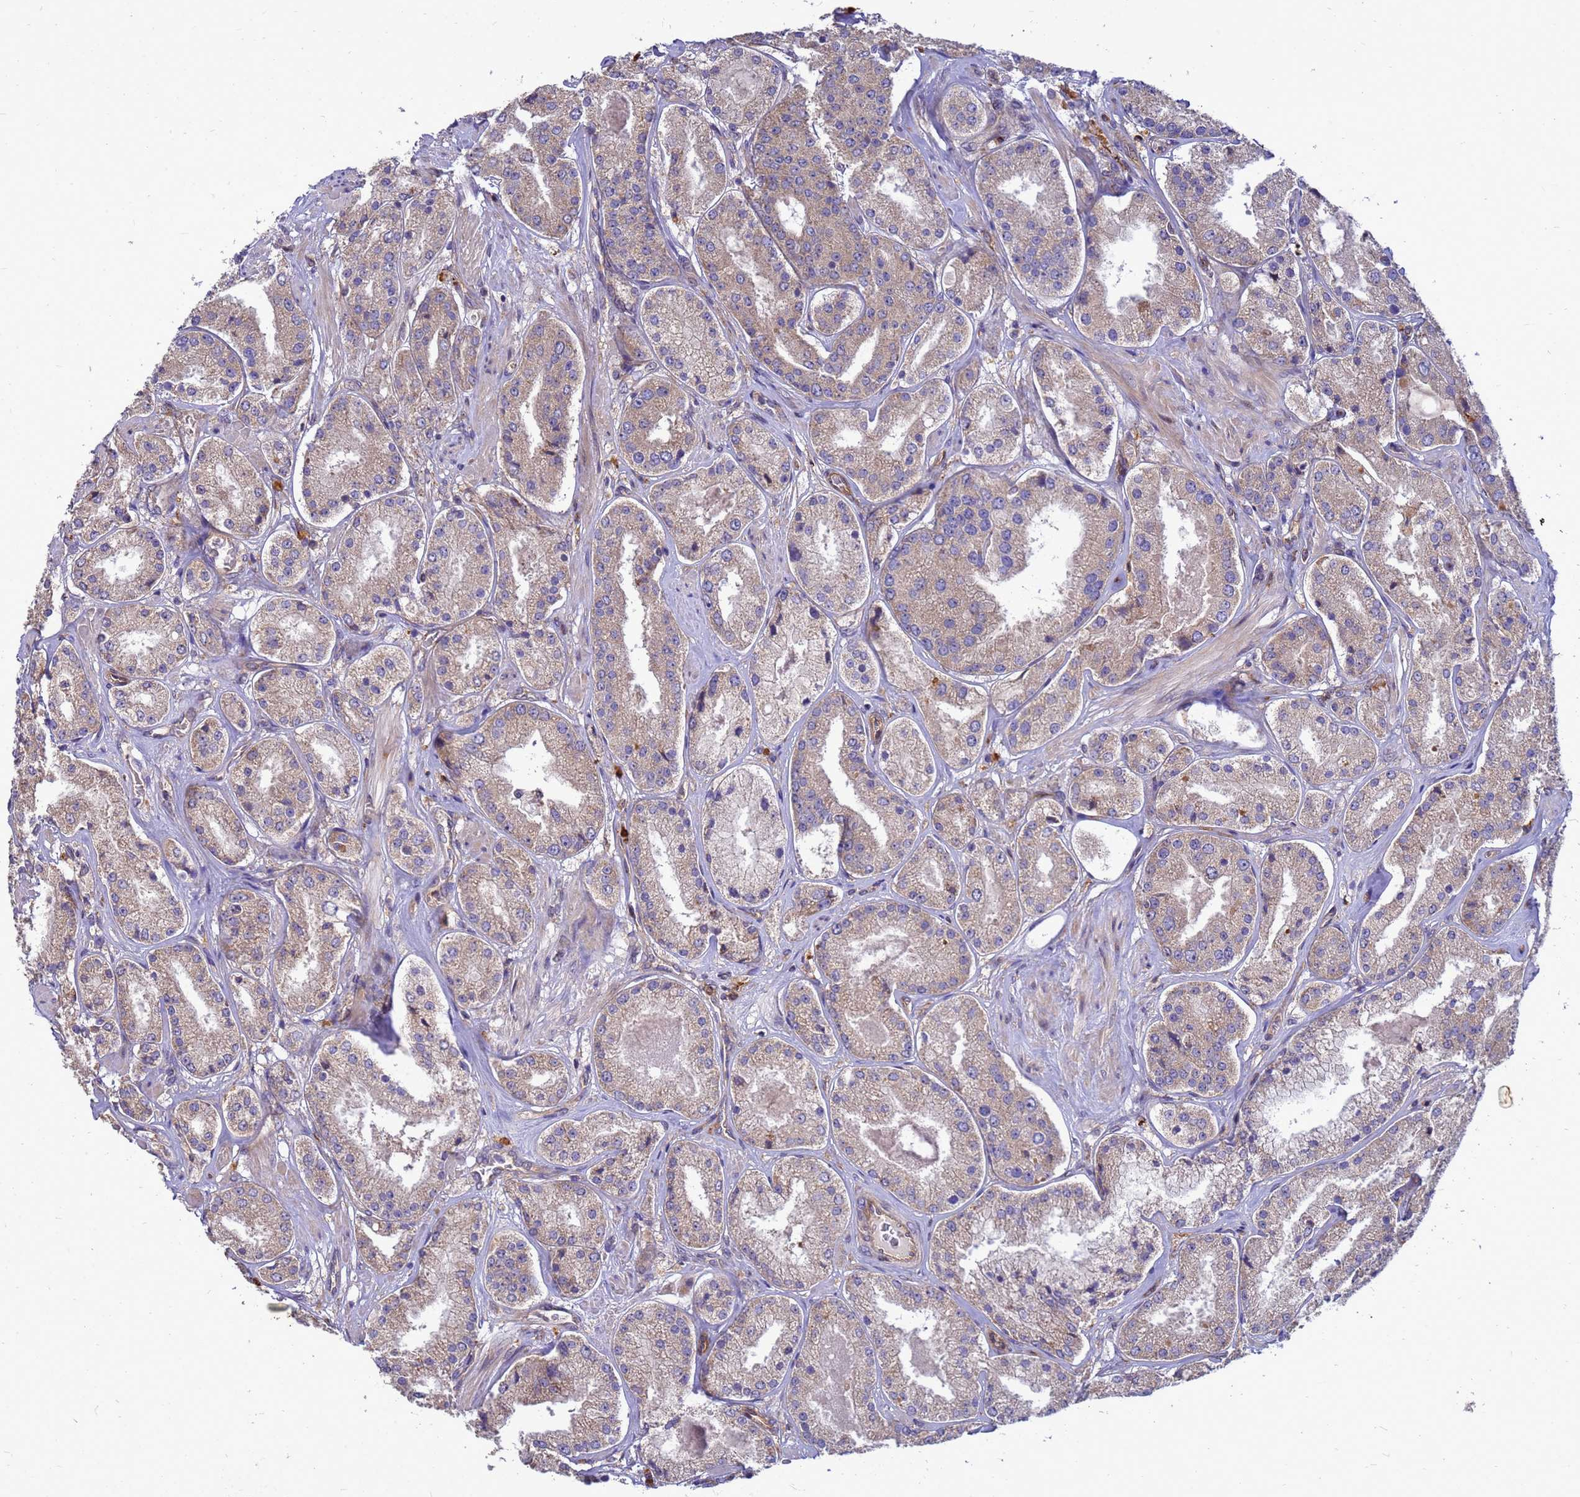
{"staining": {"intensity": "weak", "quantity": "25%-75%", "location": "cytoplasmic/membranous"}, "tissue": "prostate cancer", "cell_type": "Tumor cells", "image_type": "cancer", "snomed": [{"axis": "morphology", "description": "Adenocarcinoma, High grade"}, {"axis": "topography", "description": "Prostate"}], "caption": "The immunohistochemical stain highlights weak cytoplasmic/membranous staining in tumor cells of adenocarcinoma (high-grade) (prostate) tissue.", "gene": "RNF215", "patient": {"sex": "male", "age": 63}}